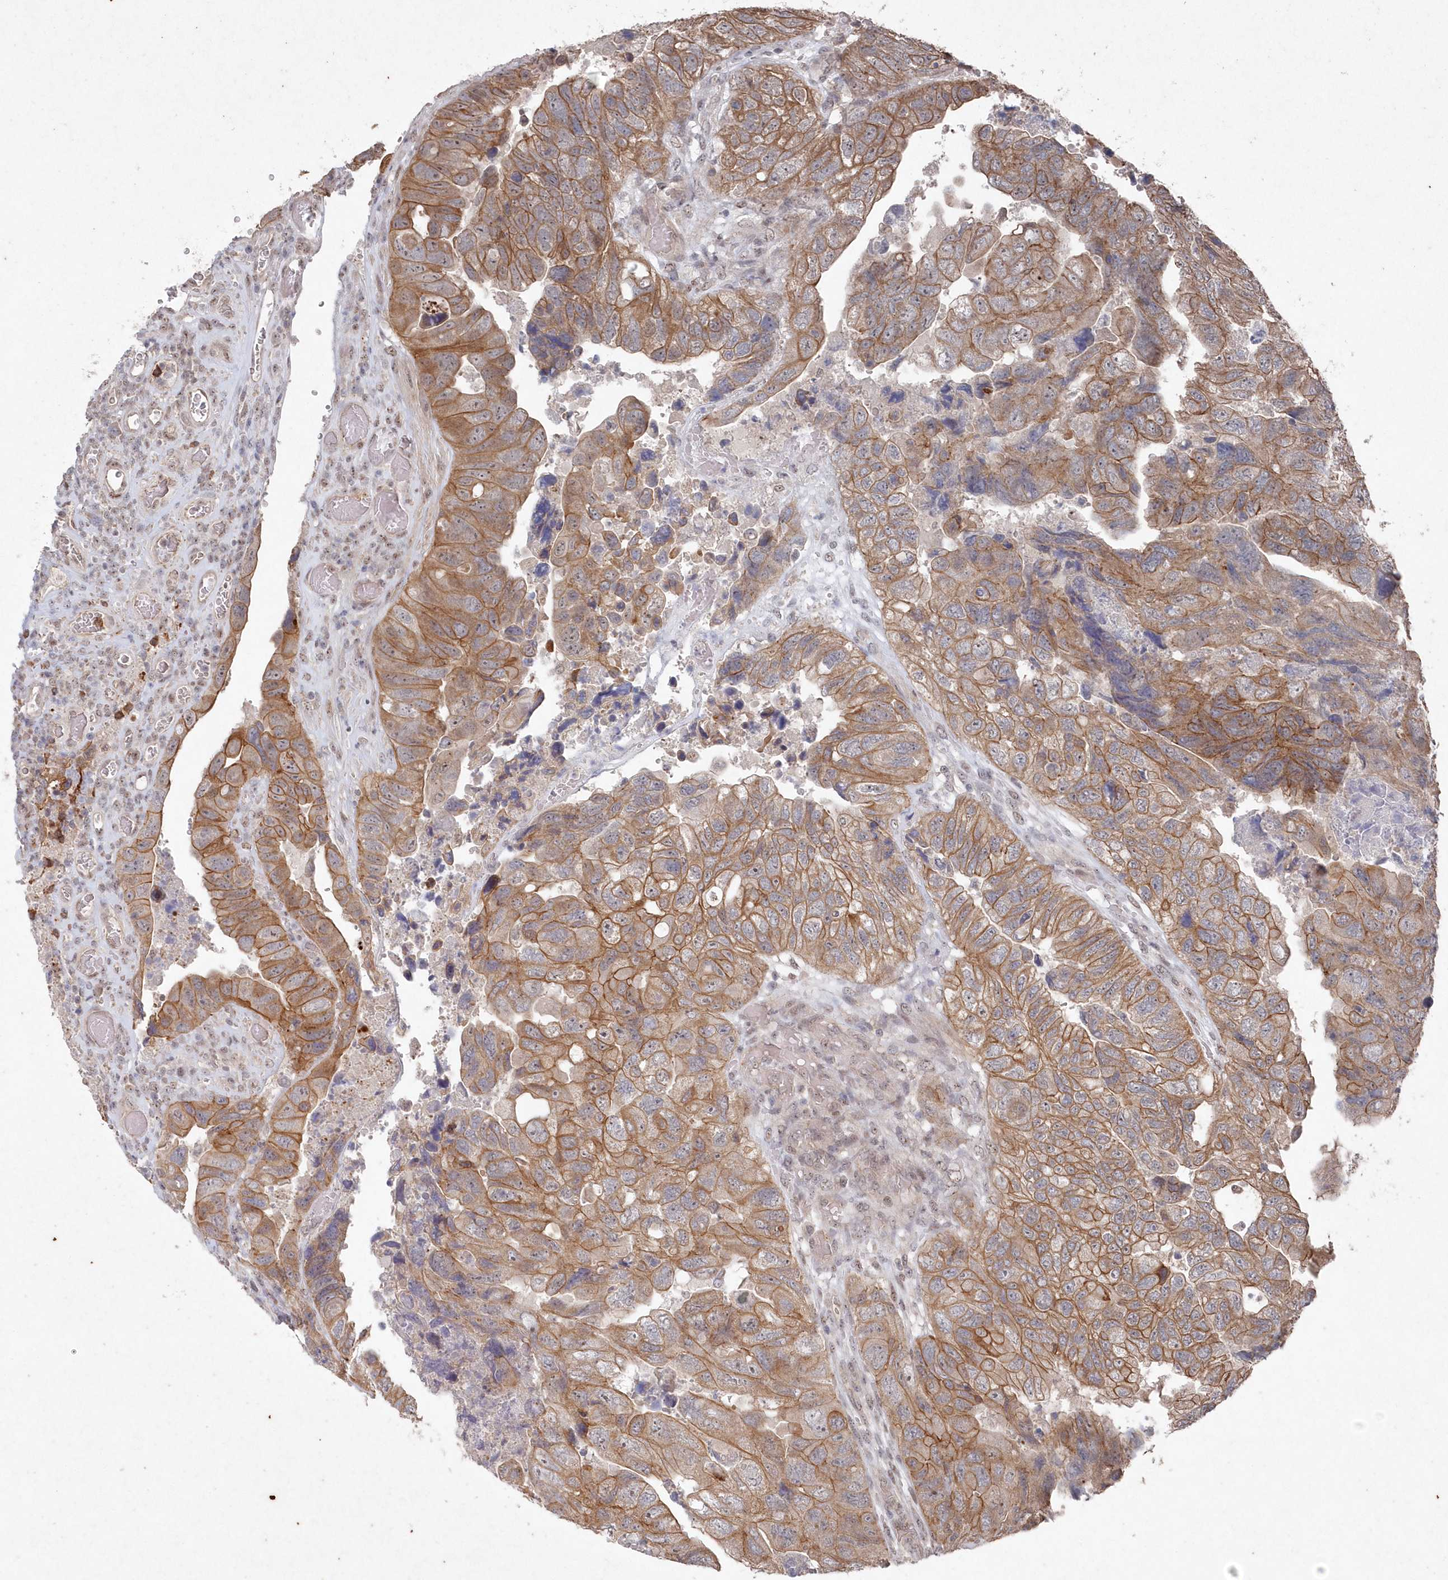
{"staining": {"intensity": "moderate", "quantity": ">75%", "location": "cytoplasmic/membranous"}, "tissue": "colorectal cancer", "cell_type": "Tumor cells", "image_type": "cancer", "snomed": [{"axis": "morphology", "description": "Adenocarcinoma, NOS"}, {"axis": "topography", "description": "Rectum"}], "caption": "A micrograph of colorectal adenocarcinoma stained for a protein displays moderate cytoplasmic/membranous brown staining in tumor cells. The staining is performed using DAB brown chromogen to label protein expression. The nuclei are counter-stained blue using hematoxylin.", "gene": "VSIG2", "patient": {"sex": "male", "age": 63}}